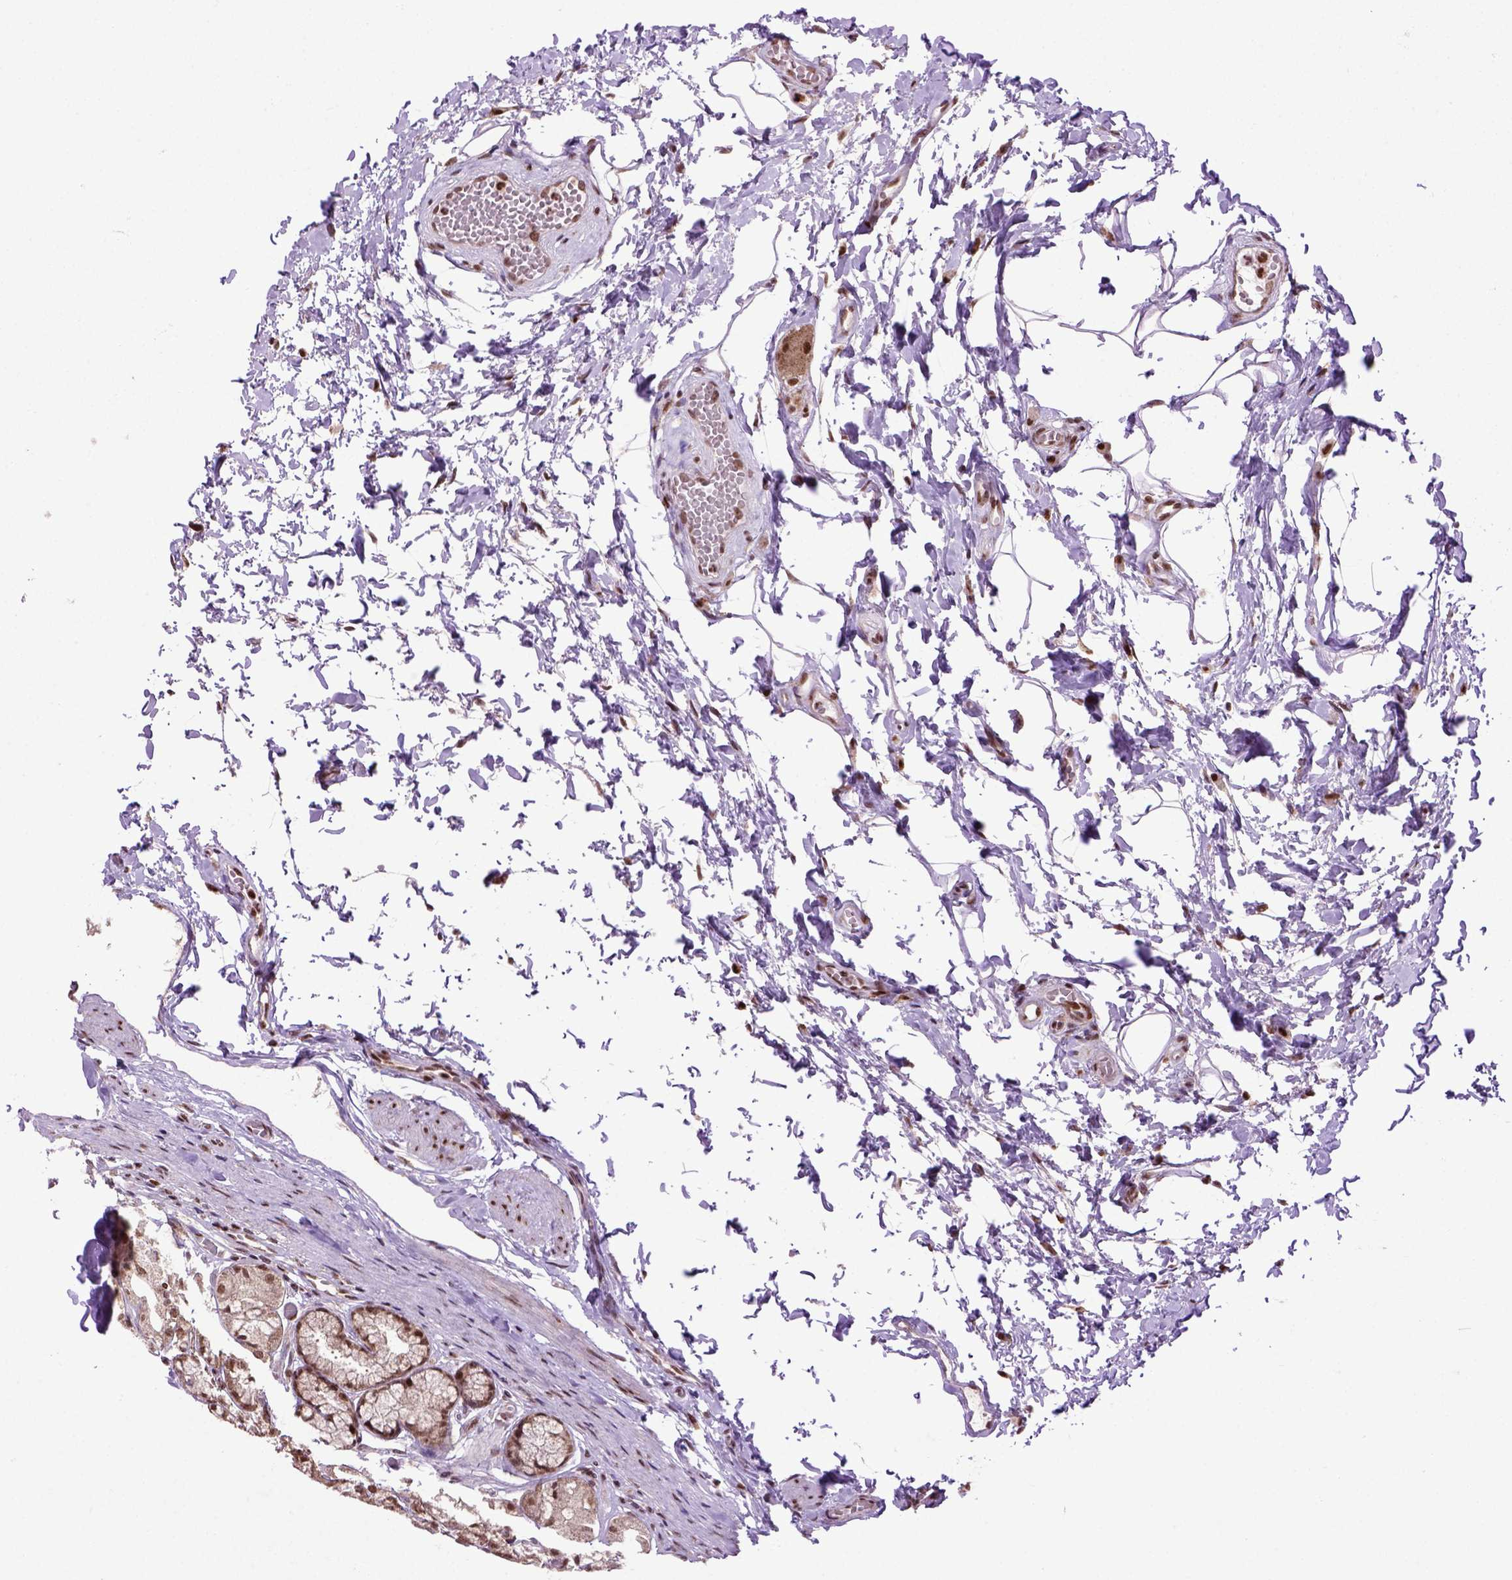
{"staining": {"intensity": "strong", "quantity": "25%-75%", "location": "nuclear"}, "tissue": "stomach", "cell_type": "Glandular cells", "image_type": "normal", "snomed": [{"axis": "morphology", "description": "Normal tissue, NOS"}, {"axis": "topography", "description": "Stomach"}], "caption": "Immunohistochemistry histopathology image of unremarkable human stomach stained for a protein (brown), which shows high levels of strong nuclear staining in approximately 25%-75% of glandular cells.", "gene": "CELF1", "patient": {"sex": "male", "age": 70}}